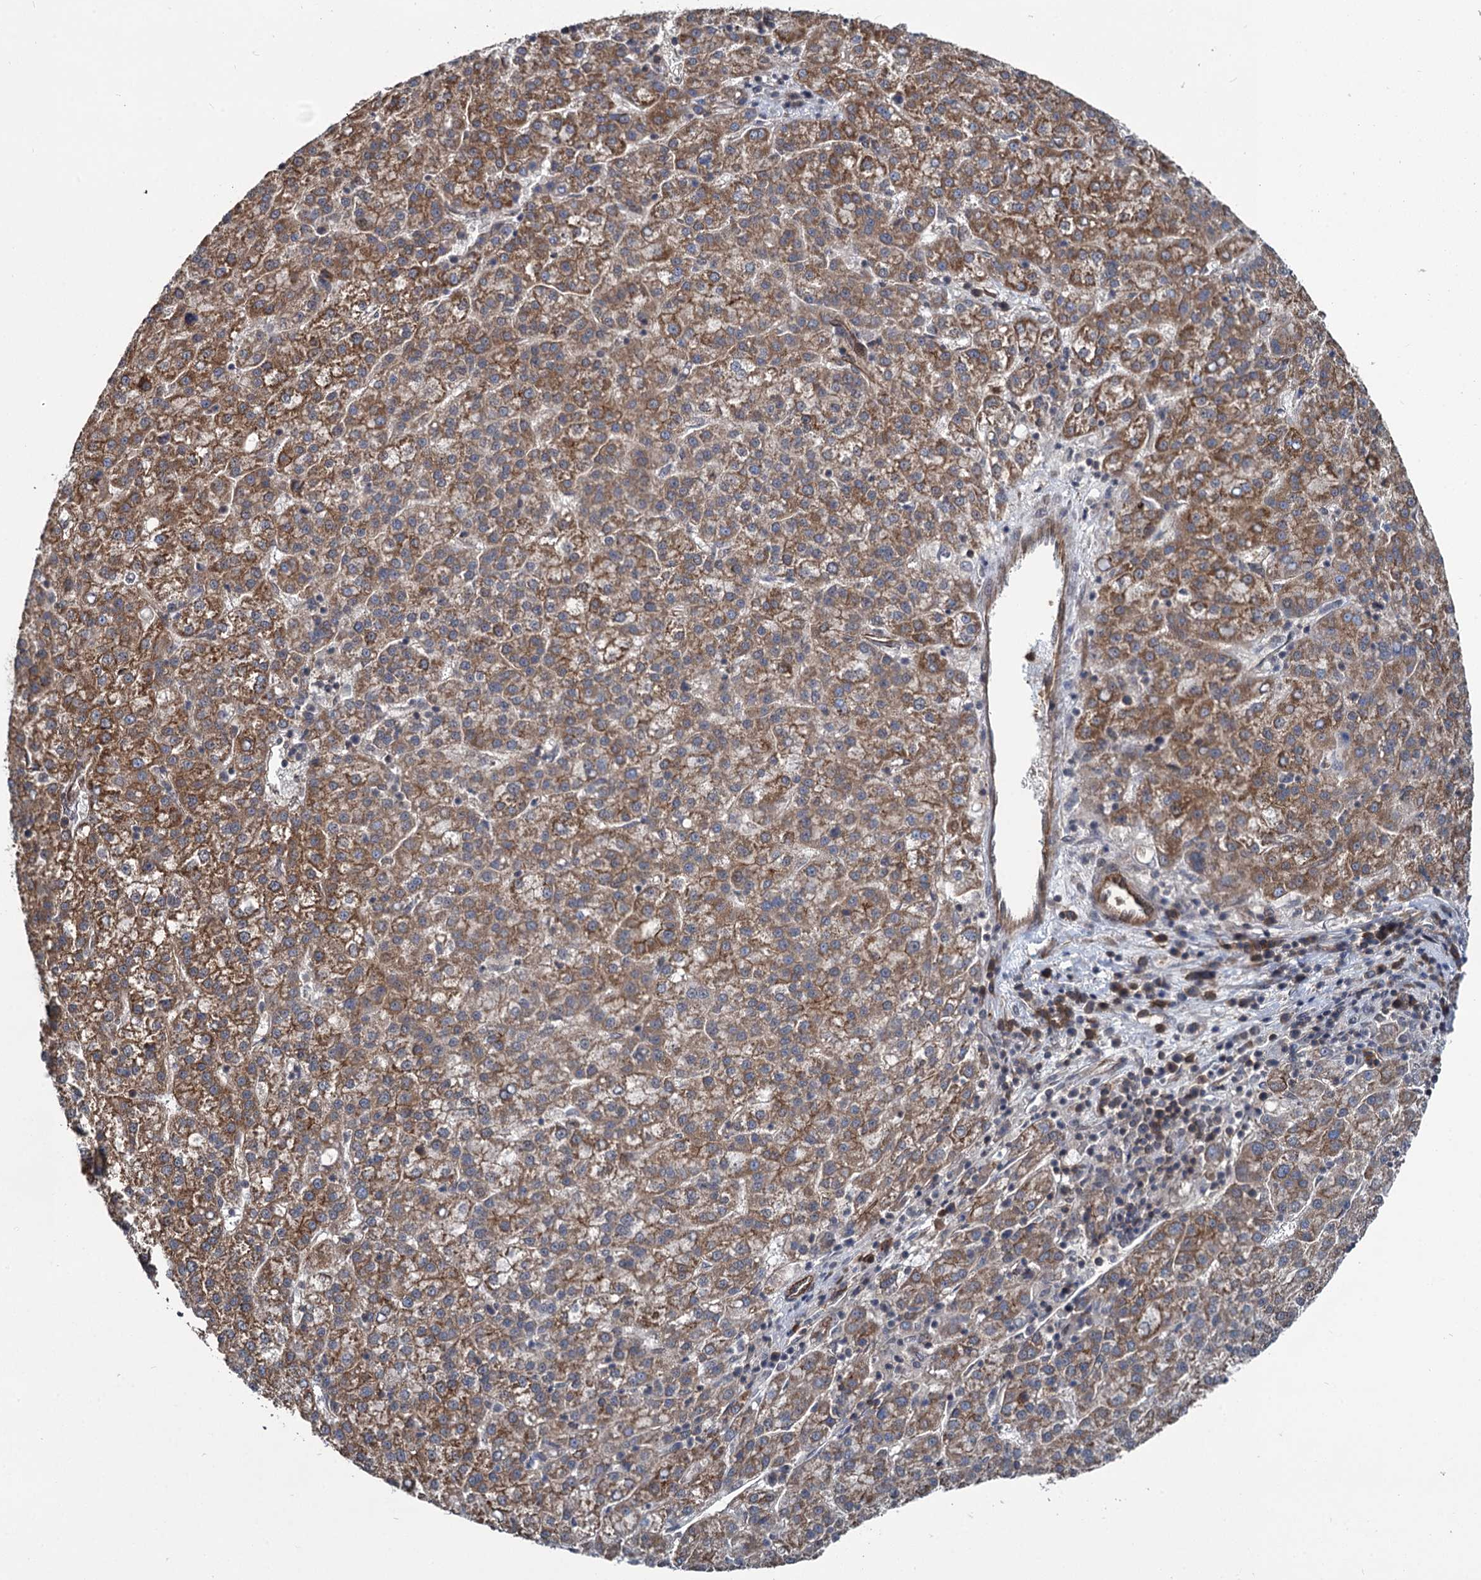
{"staining": {"intensity": "moderate", "quantity": ">75%", "location": "cytoplasmic/membranous"}, "tissue": "liver cancer", "cell_type": "Tumor cells", "image_type": "cancer", "snomed": [{"axis": "morphology", "description": "Carcinoma, Hepatocellular, NOS"}, {"axis": "topography", "description": "Liver"}], "caption": "High-power microscopy captured an immunohistochemistry histopathology image of liver cancer (hepatocellular carcinoma), revealing moderate cytoplasmic/membranous positivity in about >75% of tumor cells.", "gene": "SVIP", "patient": {"sex": "female", "age": 58}}